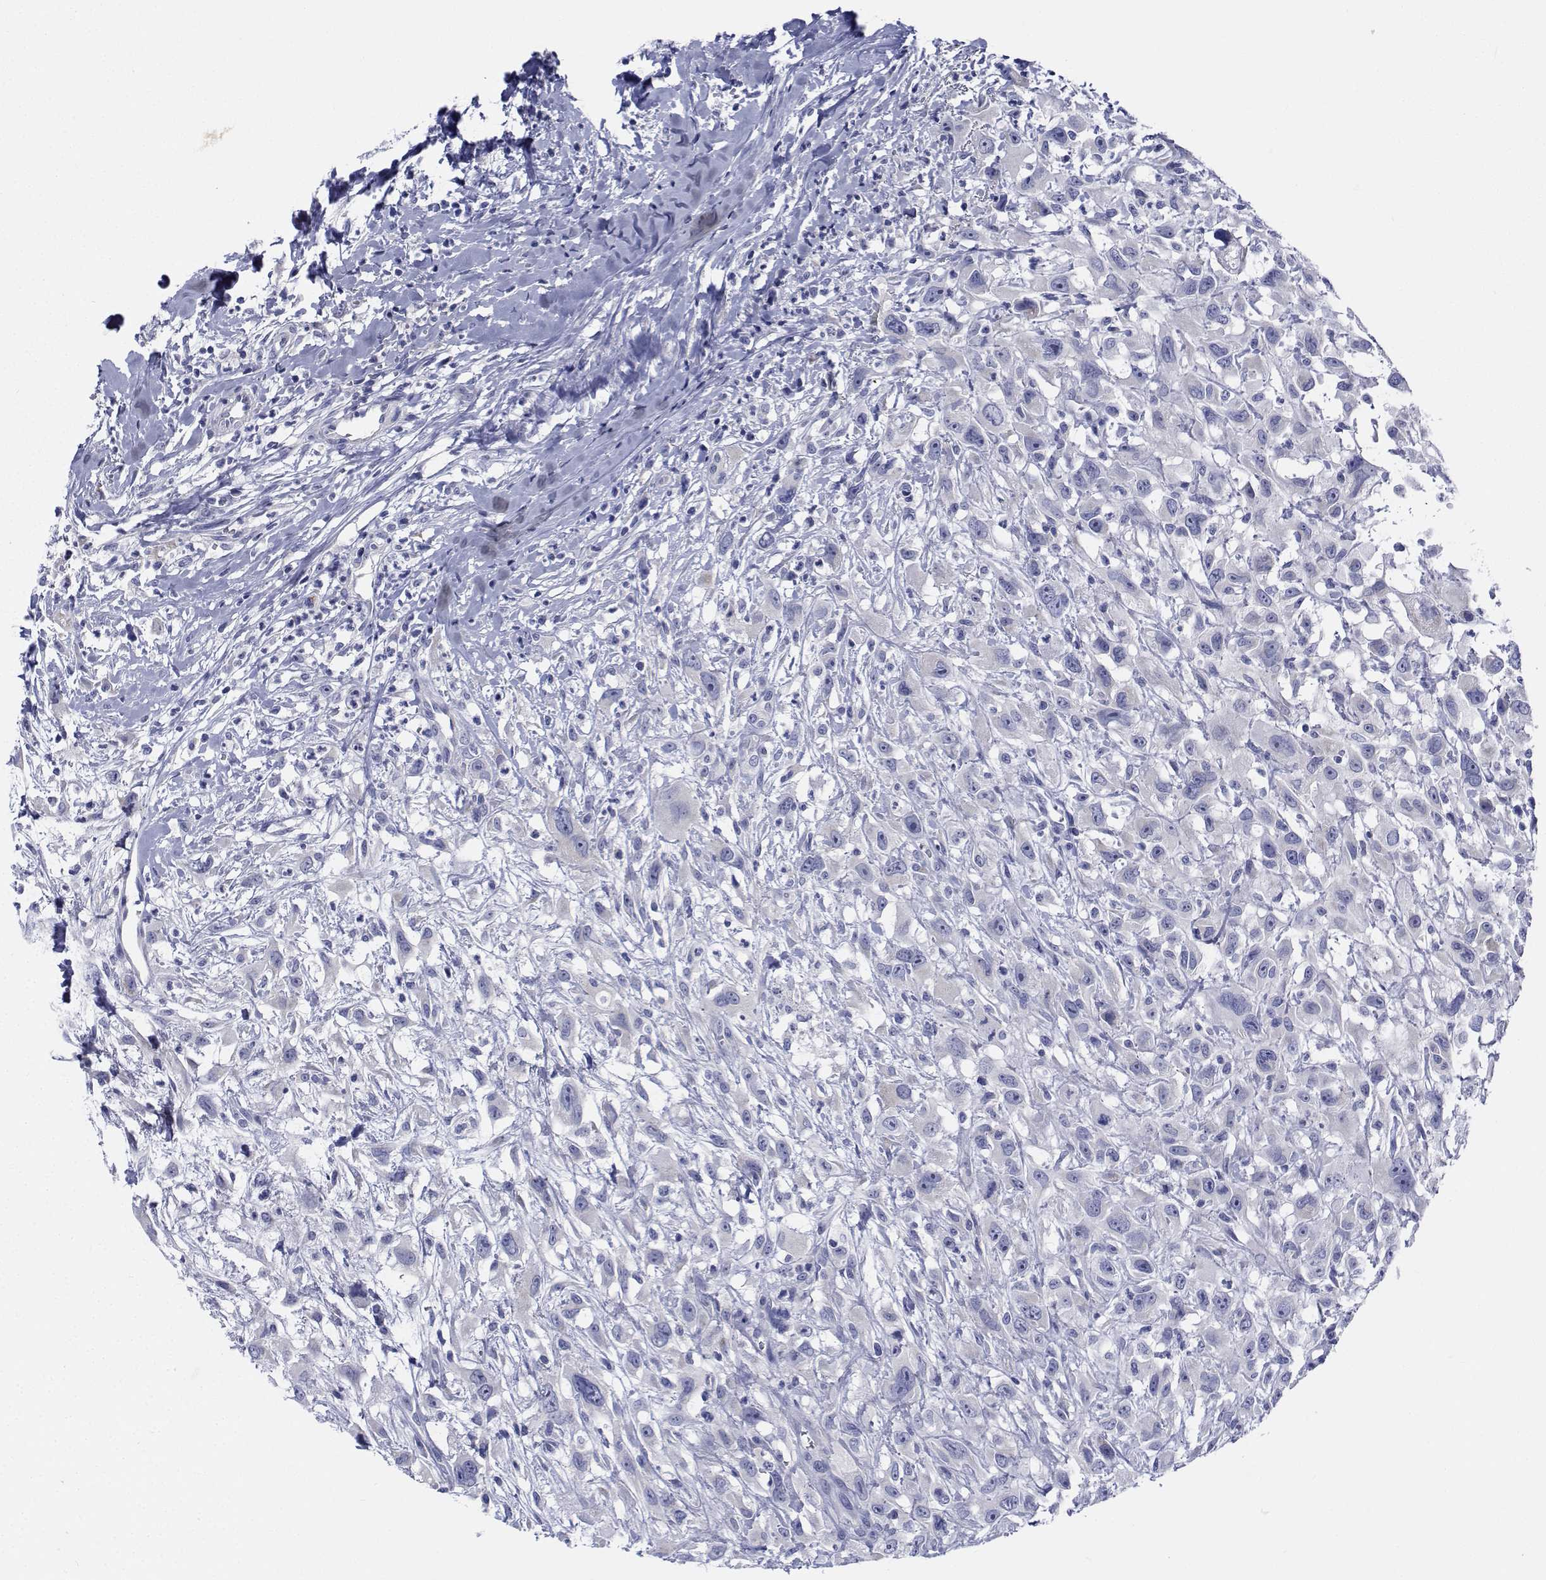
{"staining": {"intensity": "negative", "quantity": "none", "location": "none"}, "tissue": "head and neck cancer", "cell_type": "Tumor cells", "image_type": "cancer", "snomed": [{"axis": "morphology", "description": "Squamous cell carcinoma, NOS"}, {"axis": "morphology", "description": "Squamous cell carcinoma, metastatic, NOS"}, {"axis": "topography", "description": "Oral tissue"}, {"axis": "topography", "description": "Head-Neck"}], "caption": "Head and neck cancer (metastatic squamous cell carcinoma) was stained to show a protein in brown. There is no significant positivity in tumor cells. The staining was performed using DAB (3,3'-diaminobenzidine) to visualize the protein expression in brown, while the nuclei were stained in blue with hematoxylin (Magnification: 20x).", "gene": "CDHR3", "patient": {"sex": "female", "age": 85}}